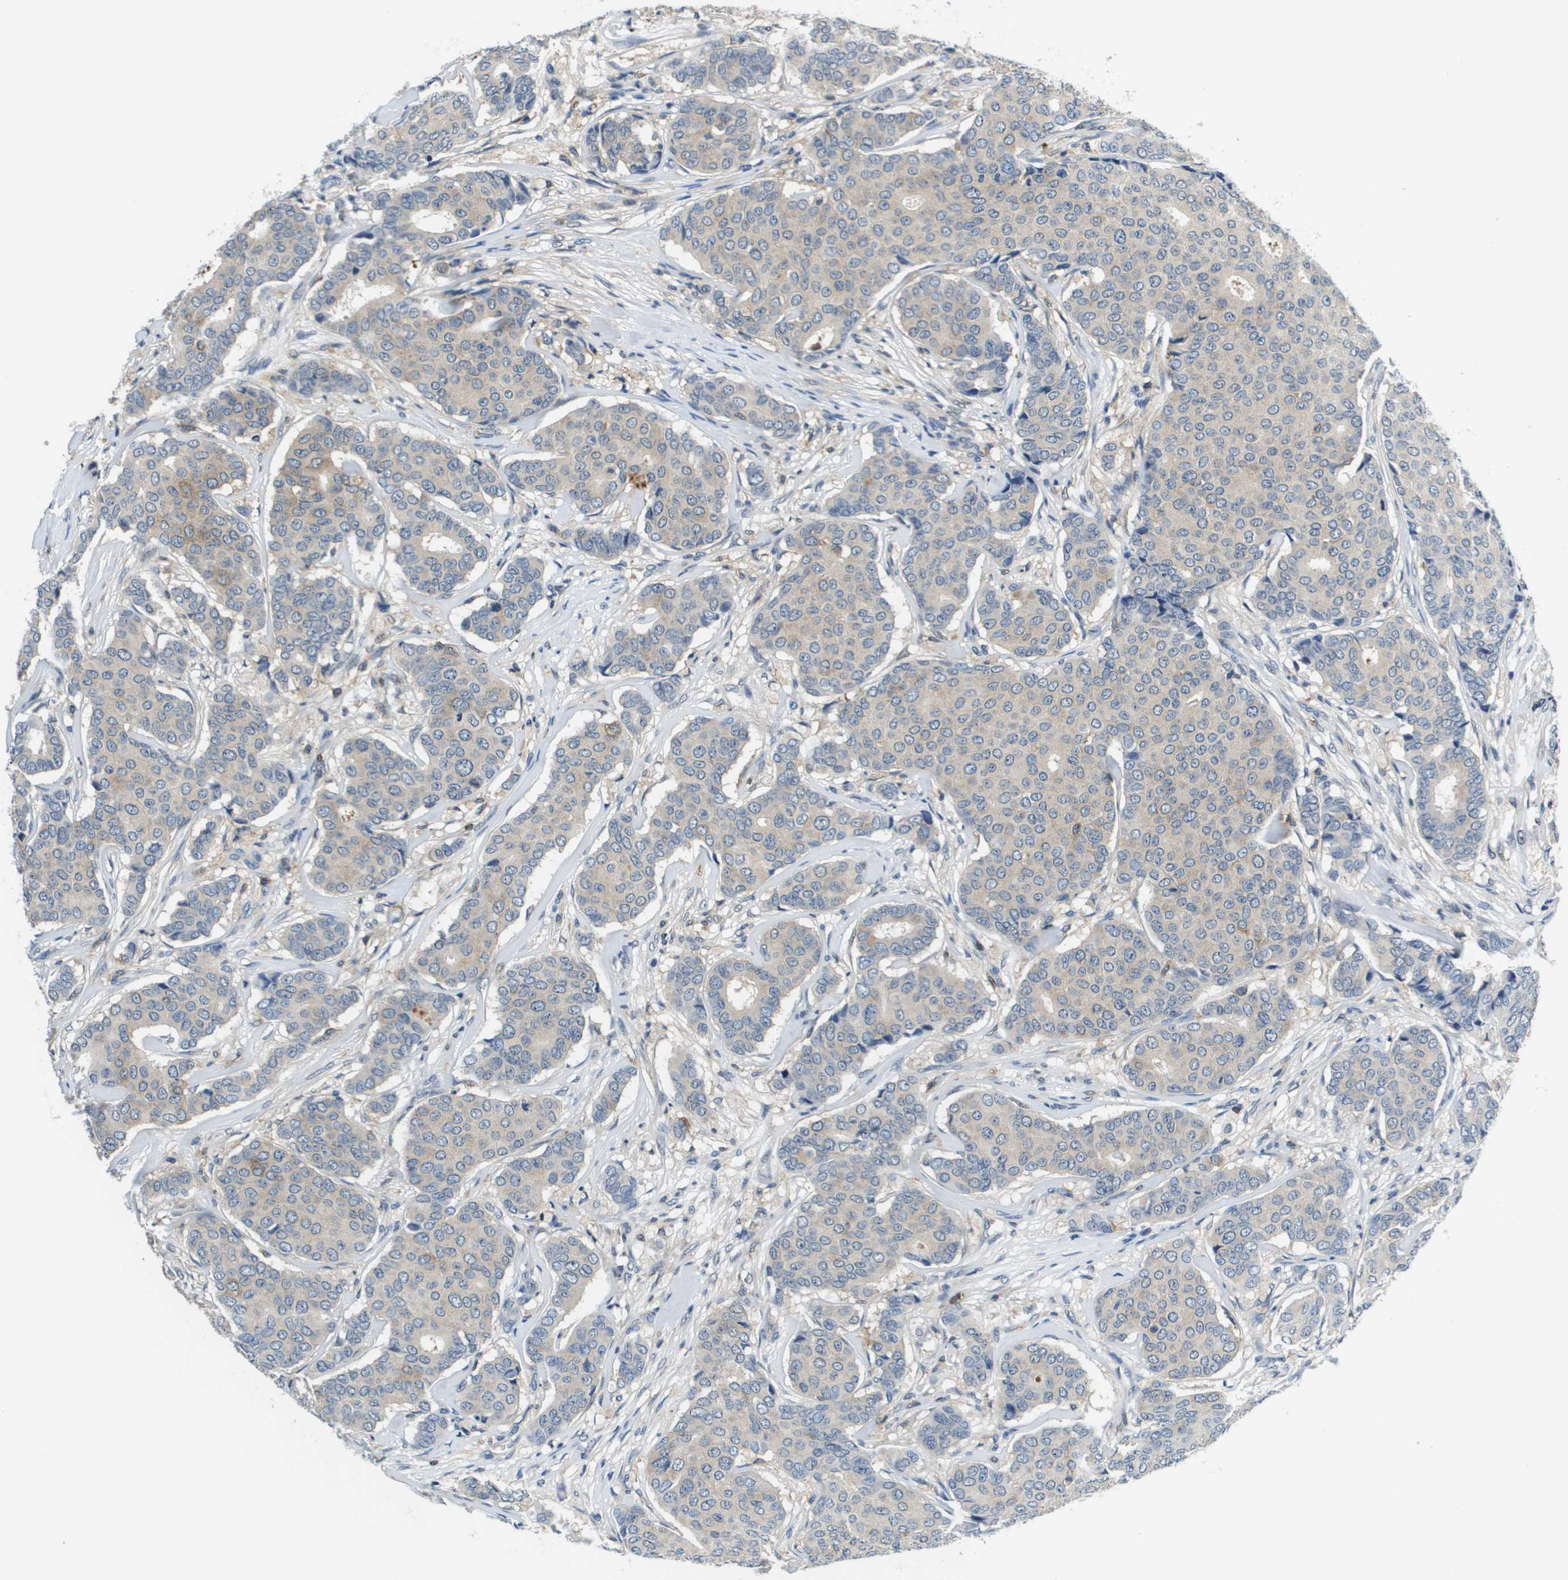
{"staining": {"intensity": "weak", "quantity": "<25%", "location": "cytoplasmic/membranous"}, "tissue": "breast cancer", "cell_type": "Tumor cells", "image_type": "cancer", "snomed": [{"axis": "morphology", "description": "Duct carcinoma"}, {"axis": "topography", "description": "Breast"}], "caption": "Tumor cells show no significant protein staining in breast invasive ductal carcinoma.", "gene": "KCNQ5", "patient": {"sex": "female", "age": 75}}